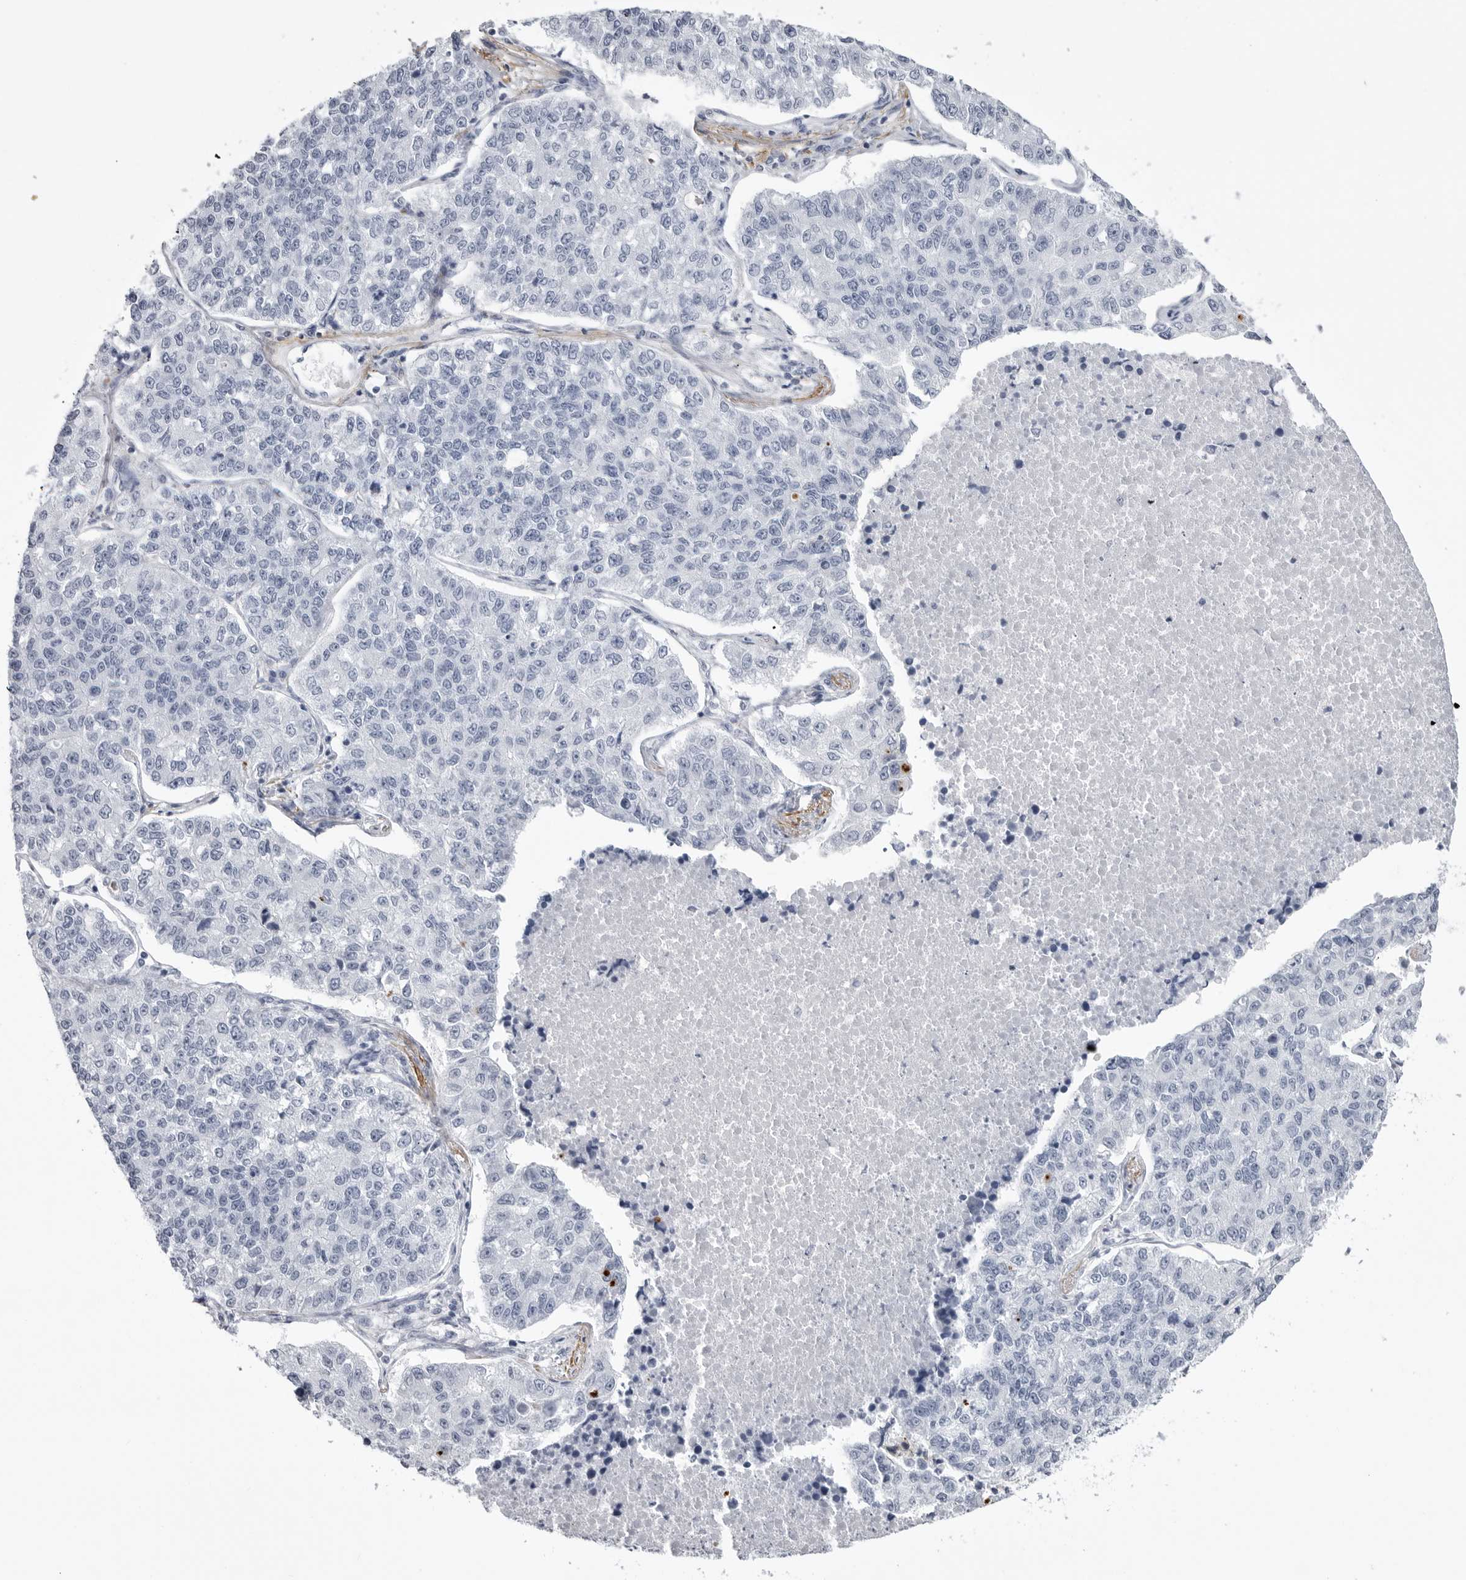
{"staining": {"intensity": "negative", "quantity": "none", "location": "none"}, "tissue": "lung cancer", "cell_type": "Tumor cells", "image_type": "cancer", "snomed": [{"axis": "morphology", "description": "Adenocarcinoma, NOS"}, {"axis": "topography", "description": "Lung"}], "caption": "Immunohistochemistry (IHC) histopathology image of neoplastic tissue: human lung adenocarcinoma stained with DAB demonstrates no significant protein staining in tumor cells.", "gene": "COL26A1", "patient": {"sex": "male", "age": 49}}